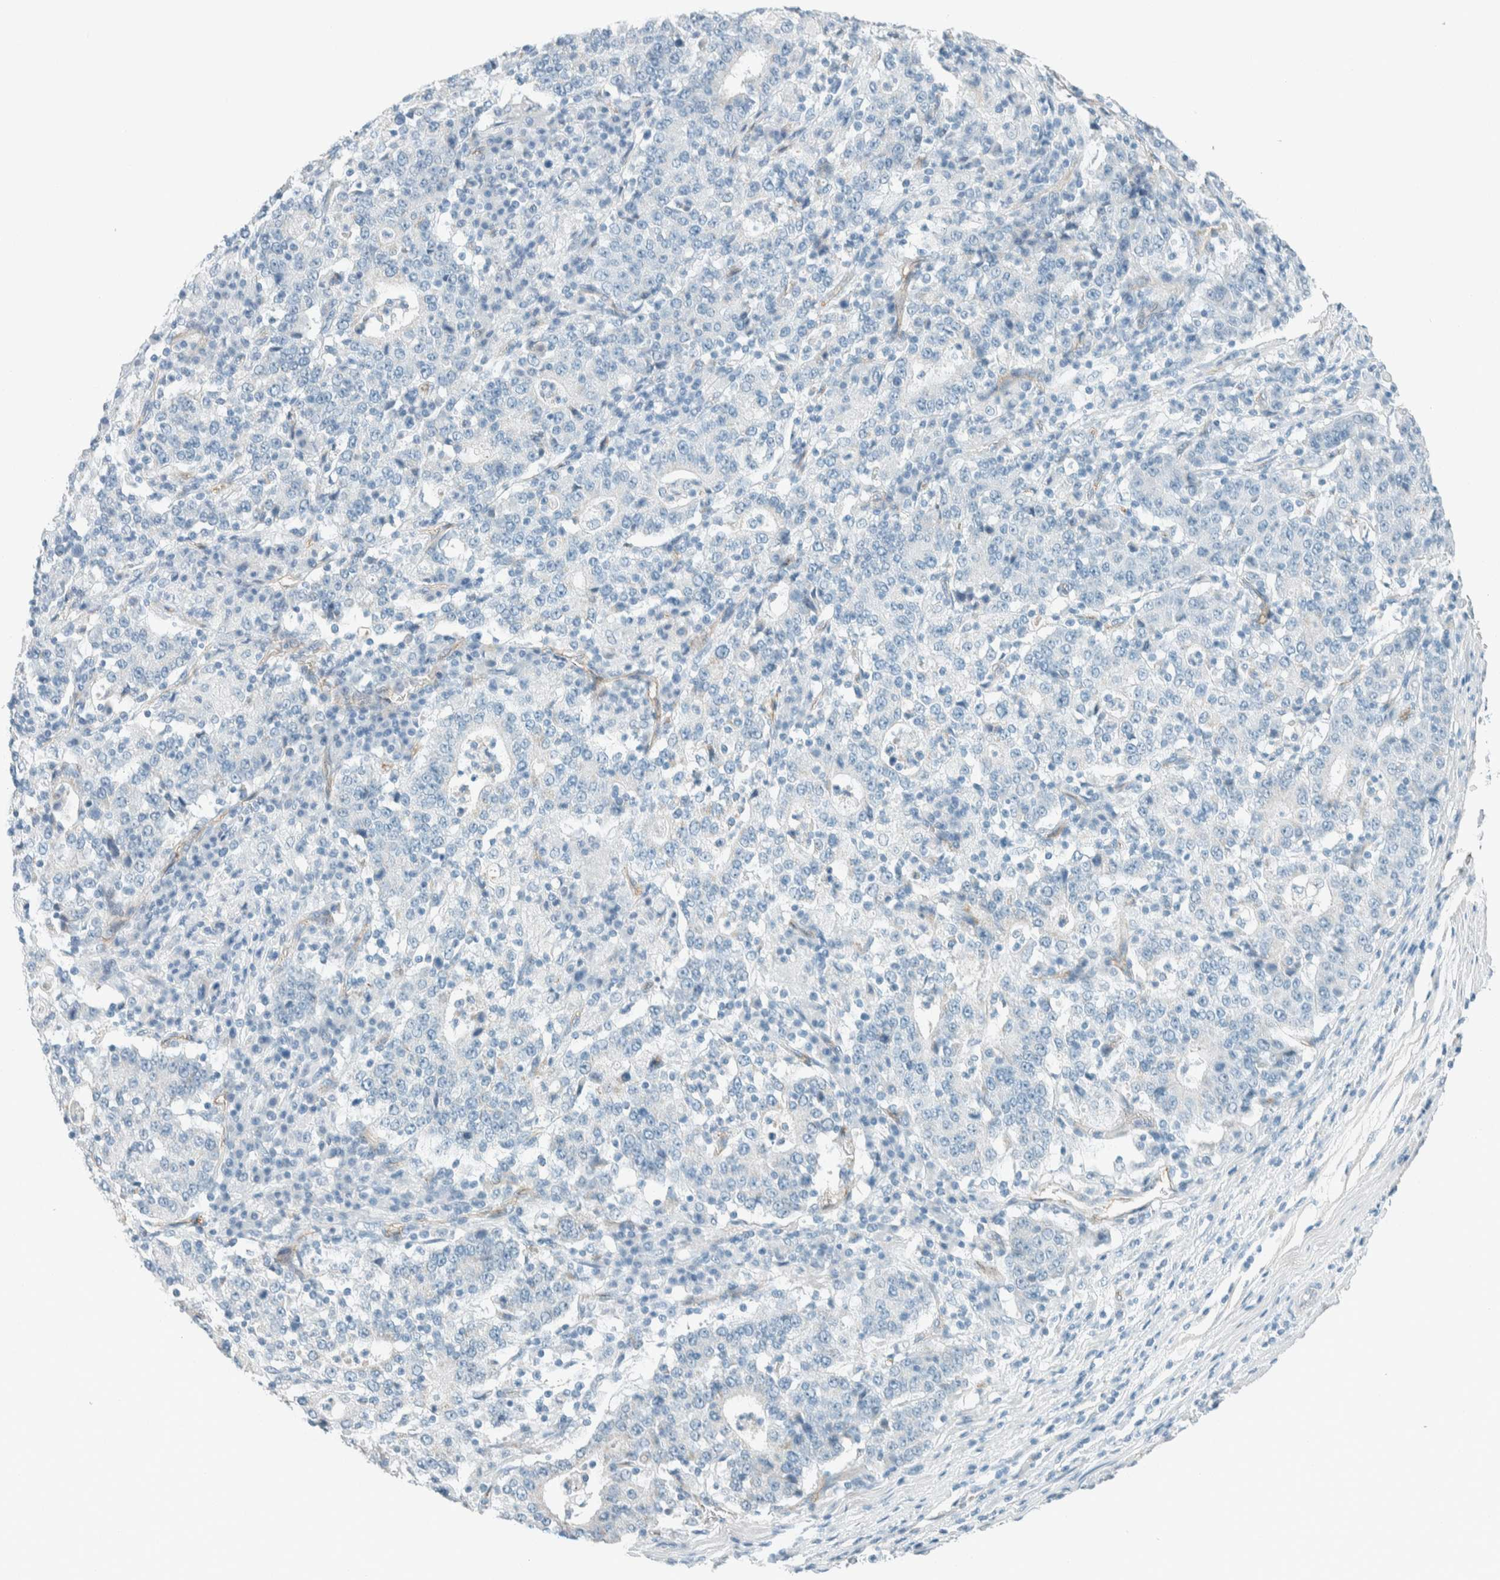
{"staining": {"intensity": "negative", "quantity": "none", "location": "none"}, "tissue": "stomach cancer", "cell_type": "Tumor cells", "image_type": "cancer", "snomed": [{"axis": "morphology", "description": "Adenocarcinoma, NOS"}, {"axis": "topography", "description": "Stomach"}], "caption": "This is an immunohistochemistry (IHC) micrograph of human stomach cancer (adenocarcinoma). There is no expression in tumor cells.", "gene": "SLFN12", "patient": {"sex": "male", "age": 59}}